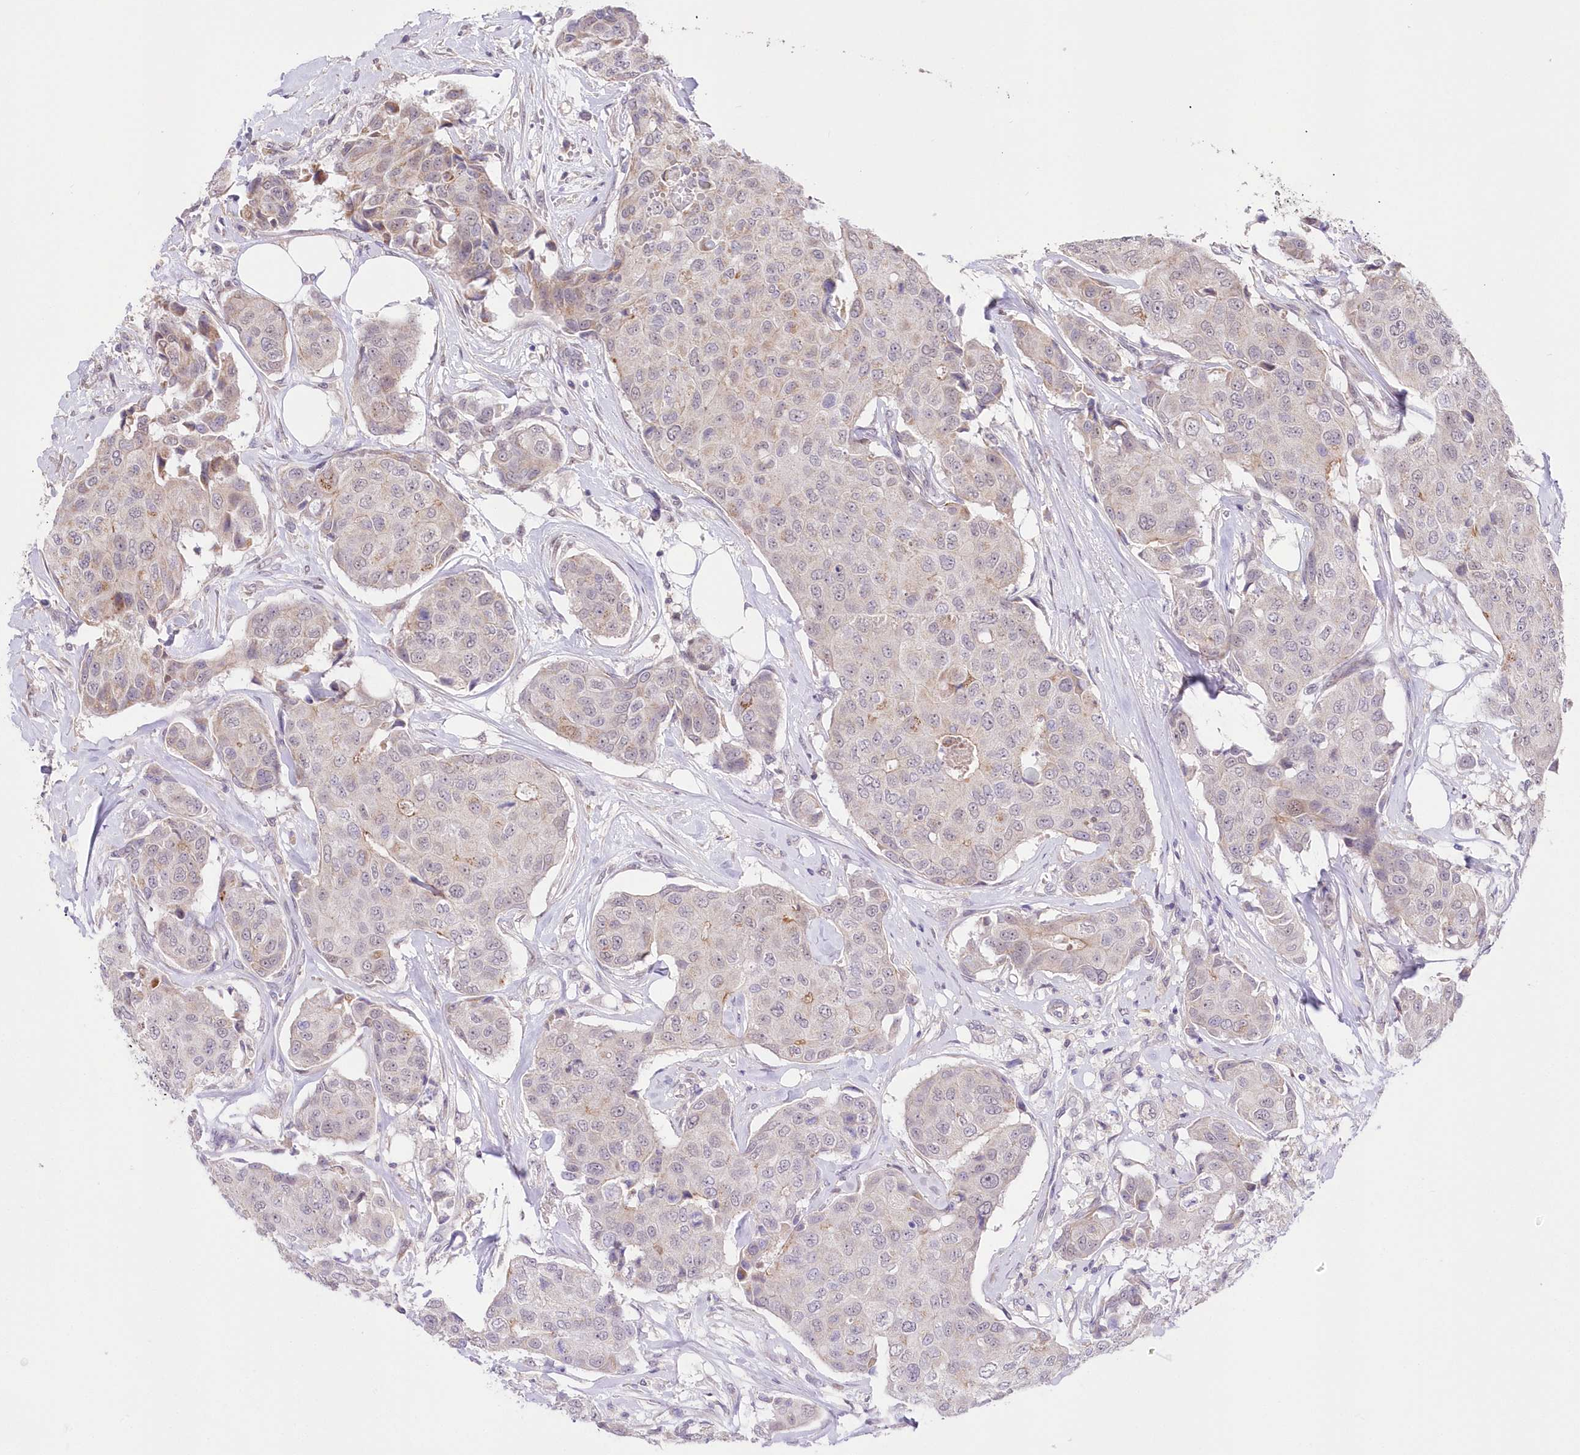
{"staining": {"intensity": "weak", "quantity": "<25%", "location": "cytoplasmic/membranous"}, "tissue": "breast cancer", "cell_type": "Tumor cells", "image_type": "cancer", "snomed": [{"axis": "morphology", "description": "Duct carcinoma"}, {"axis": "topography", "description": "Breast"}], "caption": "Tumor cells are negative for brown protein staining in breast cancer. Brightfield microscopy of immunohistochemistry stained with DAB (3,3'-diaminobenzidine) (brown) and hematoxylin (blue), captured at high magnification.", "gene": "FAM241B", "patient": {"sex": "female", "age": 80}}